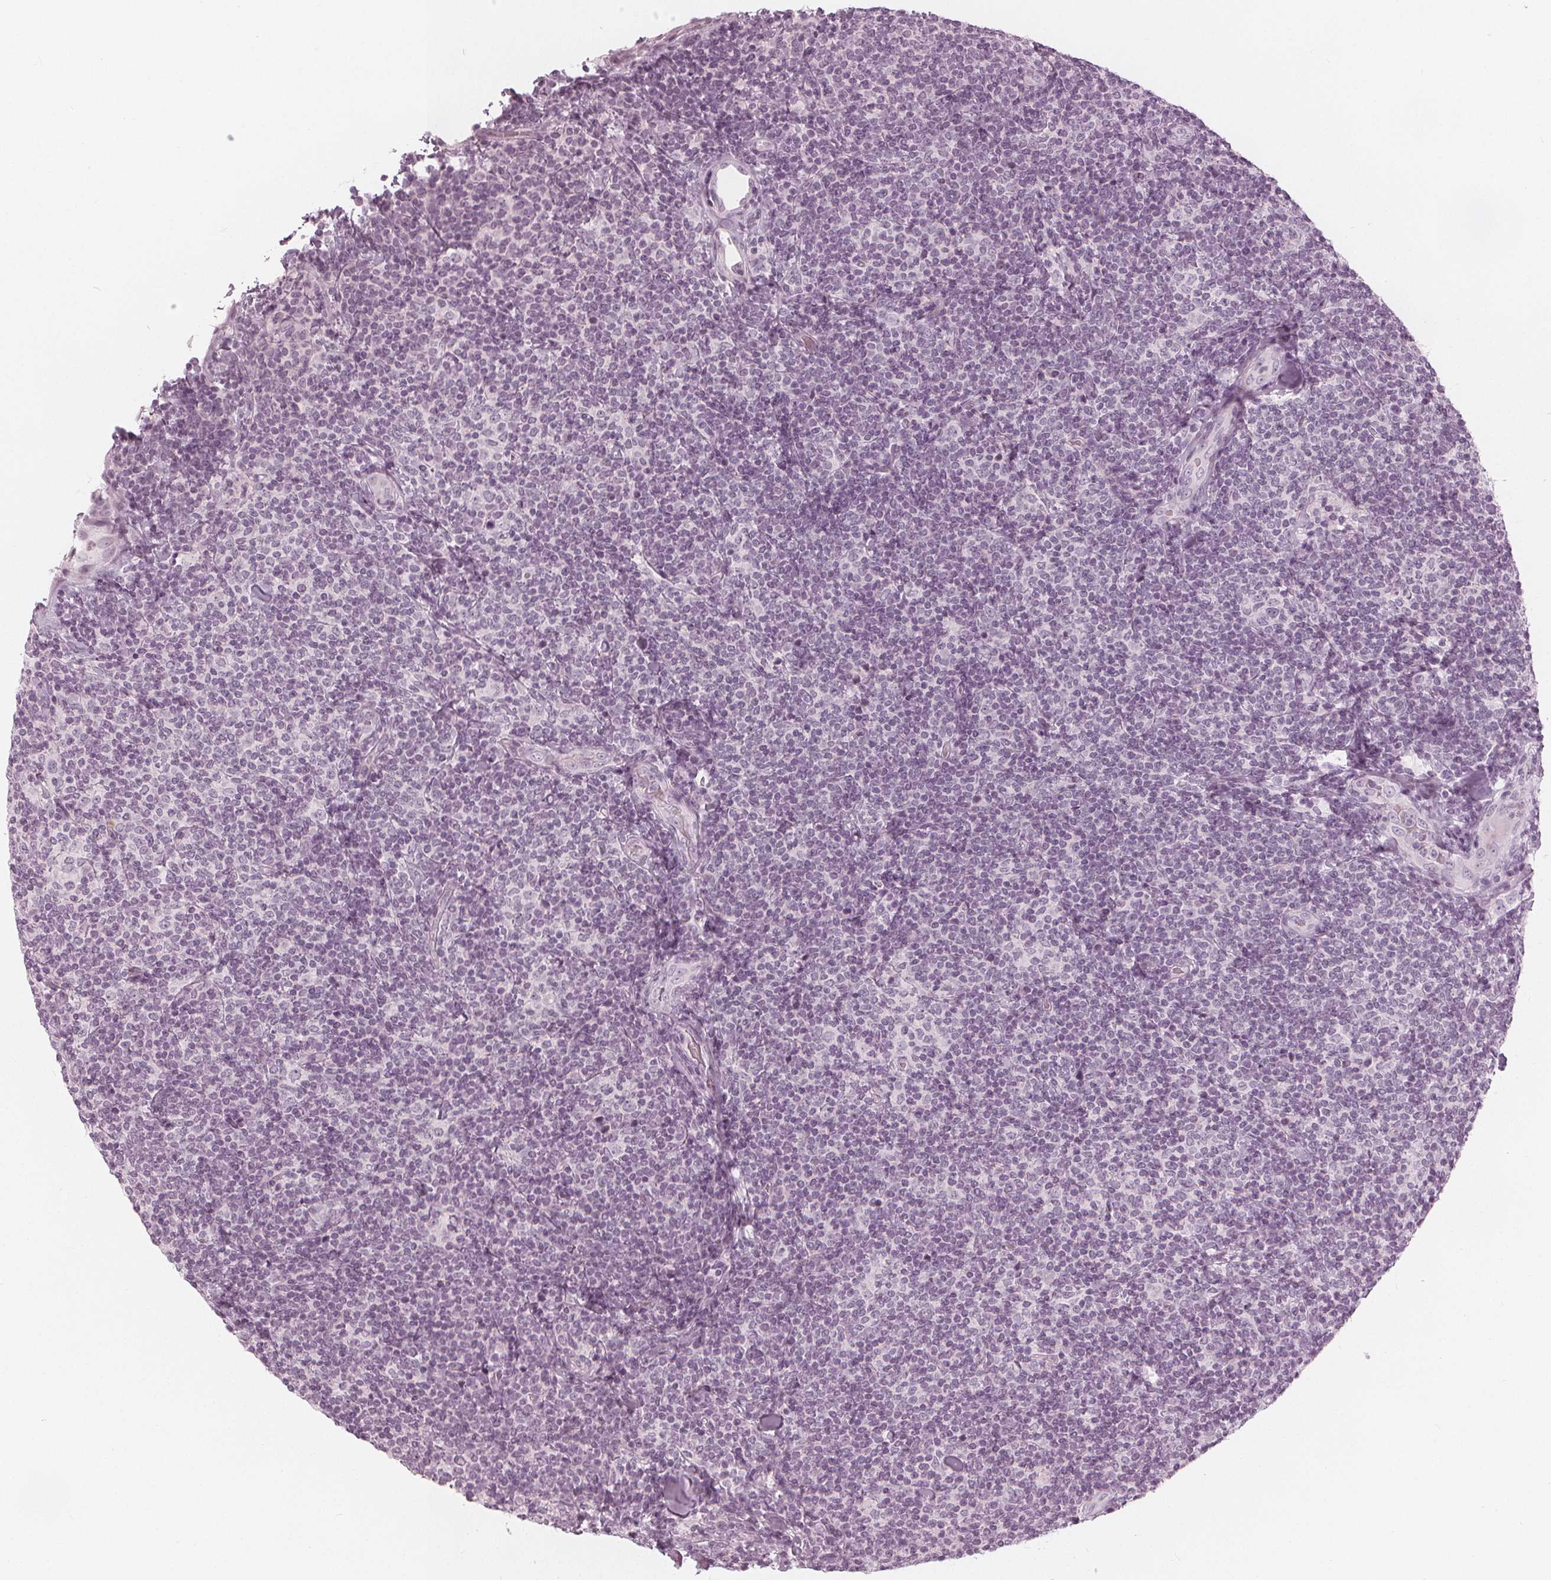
{"staining": {"intensity": "negative", "quantity": "none", "location": "none"}, "tissue": "lymphoma", "cell_type": "Tumor cells", "image_type": "cancer", "snomed": [{"axis": "morphology", "description": "Malignant lymphoma, non-Hodgkin's type, Low grade"}, {"axis": "topography", "description": "Lymph node"}], "caption": "High power microscopy histopathology image of an immunohistochemistry image of lymphoma, revealing no significant positivity in tumor cells.", "gene": "PAEP", "patient": {"sex": "female", "age": 56}}